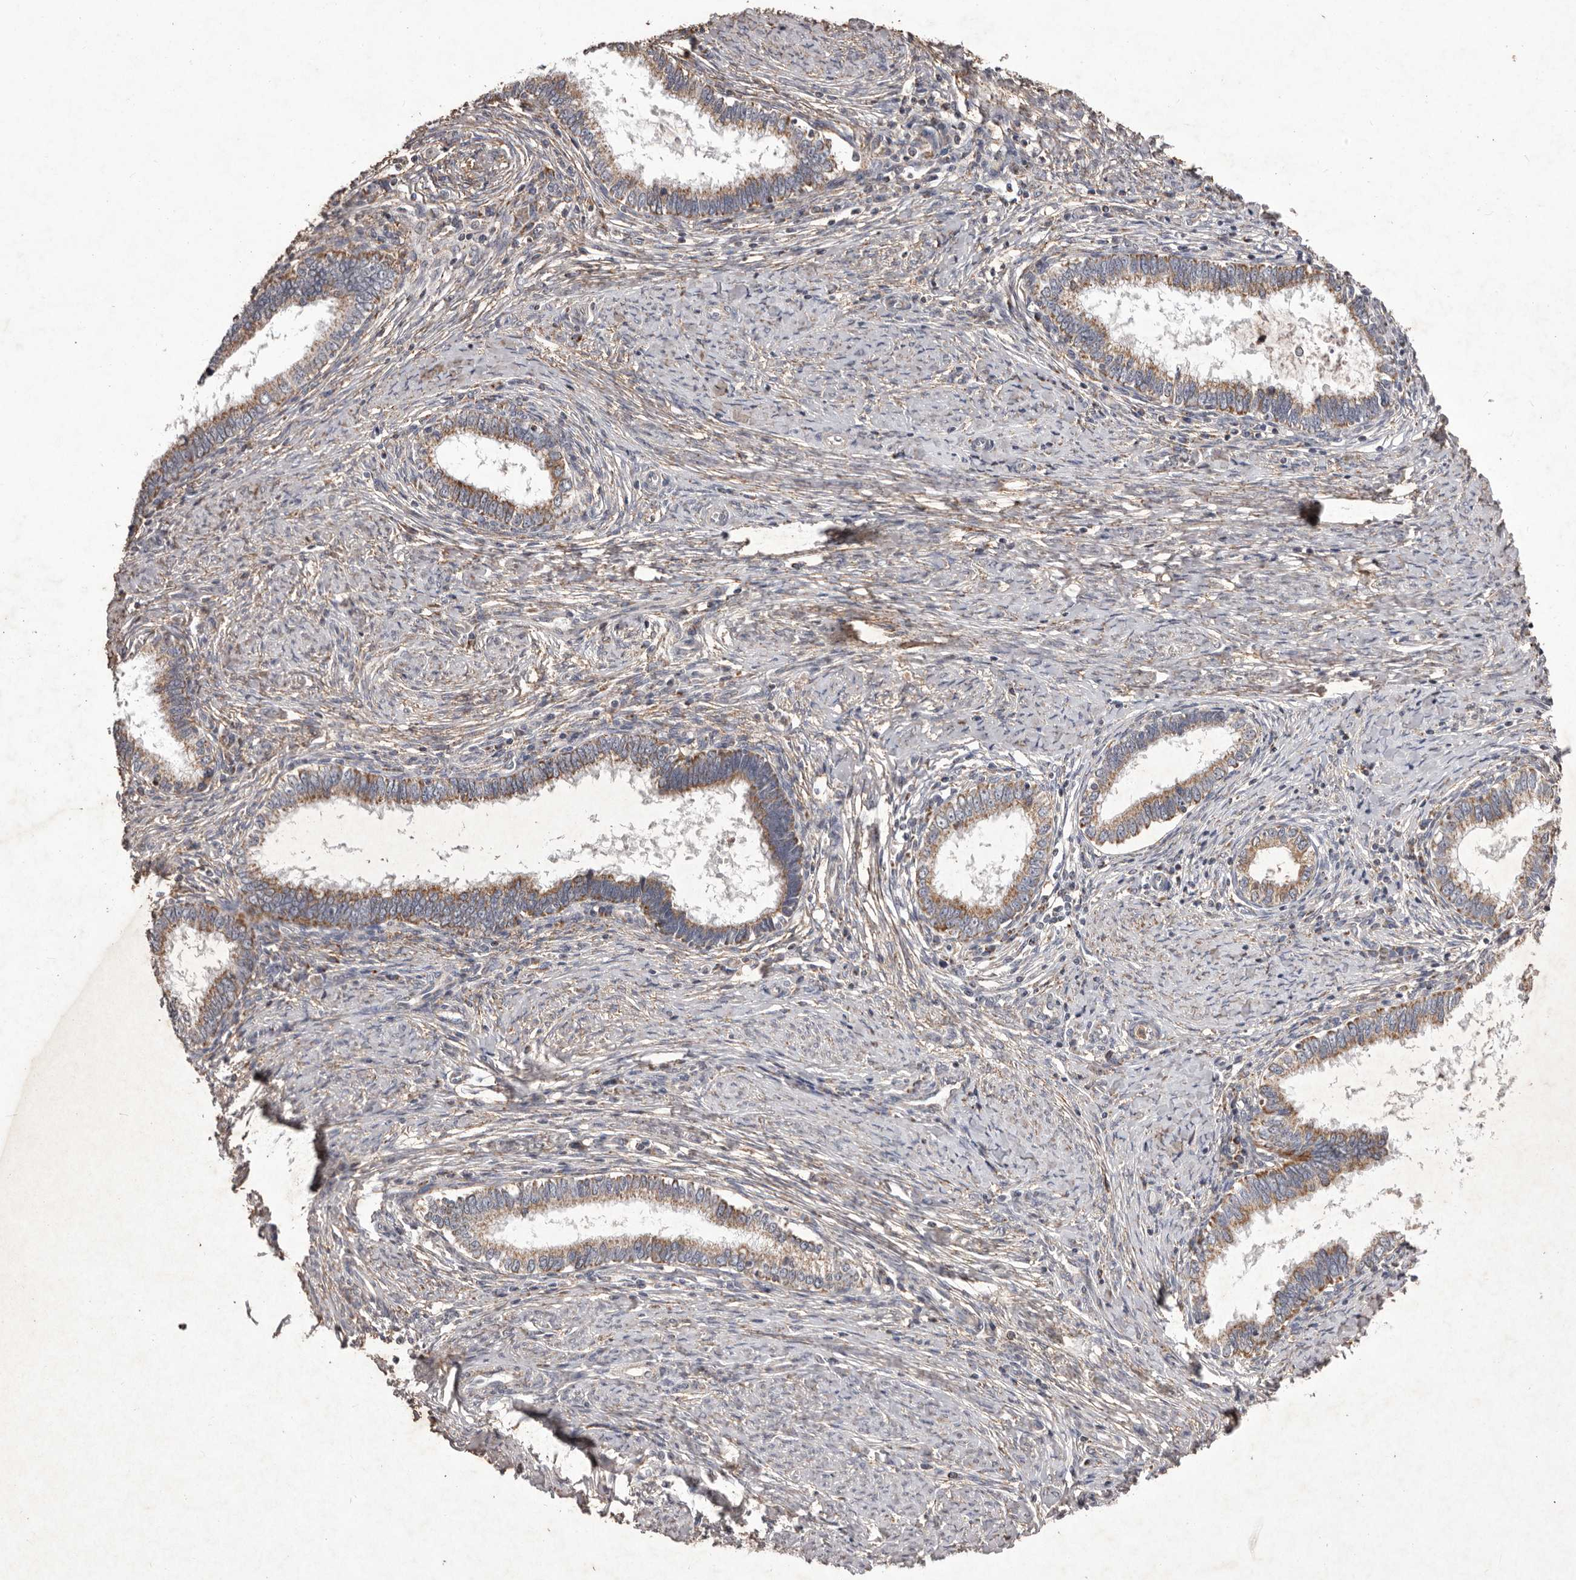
{"staining": {"intensity": "moderate", "quantity": ">75%", "location": "cytoplasmic/membranous"}, "tissue": "cervical cancer", "cell_type": "Tumor cells", "image_type": "cancer", "snomed": [{"axis": "morphology", "description": "Adenocarcinoma, NOS"}, {"axis": "topography", "description": "Cervix"}], "caption": "IHC staining of cervical cancer, which displays medium levels of moderate cytoplasmic/membranous expression in approximately >75% of tumor cells indicating moderate cytoplasmic/membranous protein staining. The staining was performed using DAB (3,3'-diaminobenzidine) (brown) for protein detection and nuclei were counterstained in hematoxylin (blue).", "gene": "CXCL14", "patient": {"sex": "female", "age": 36}}